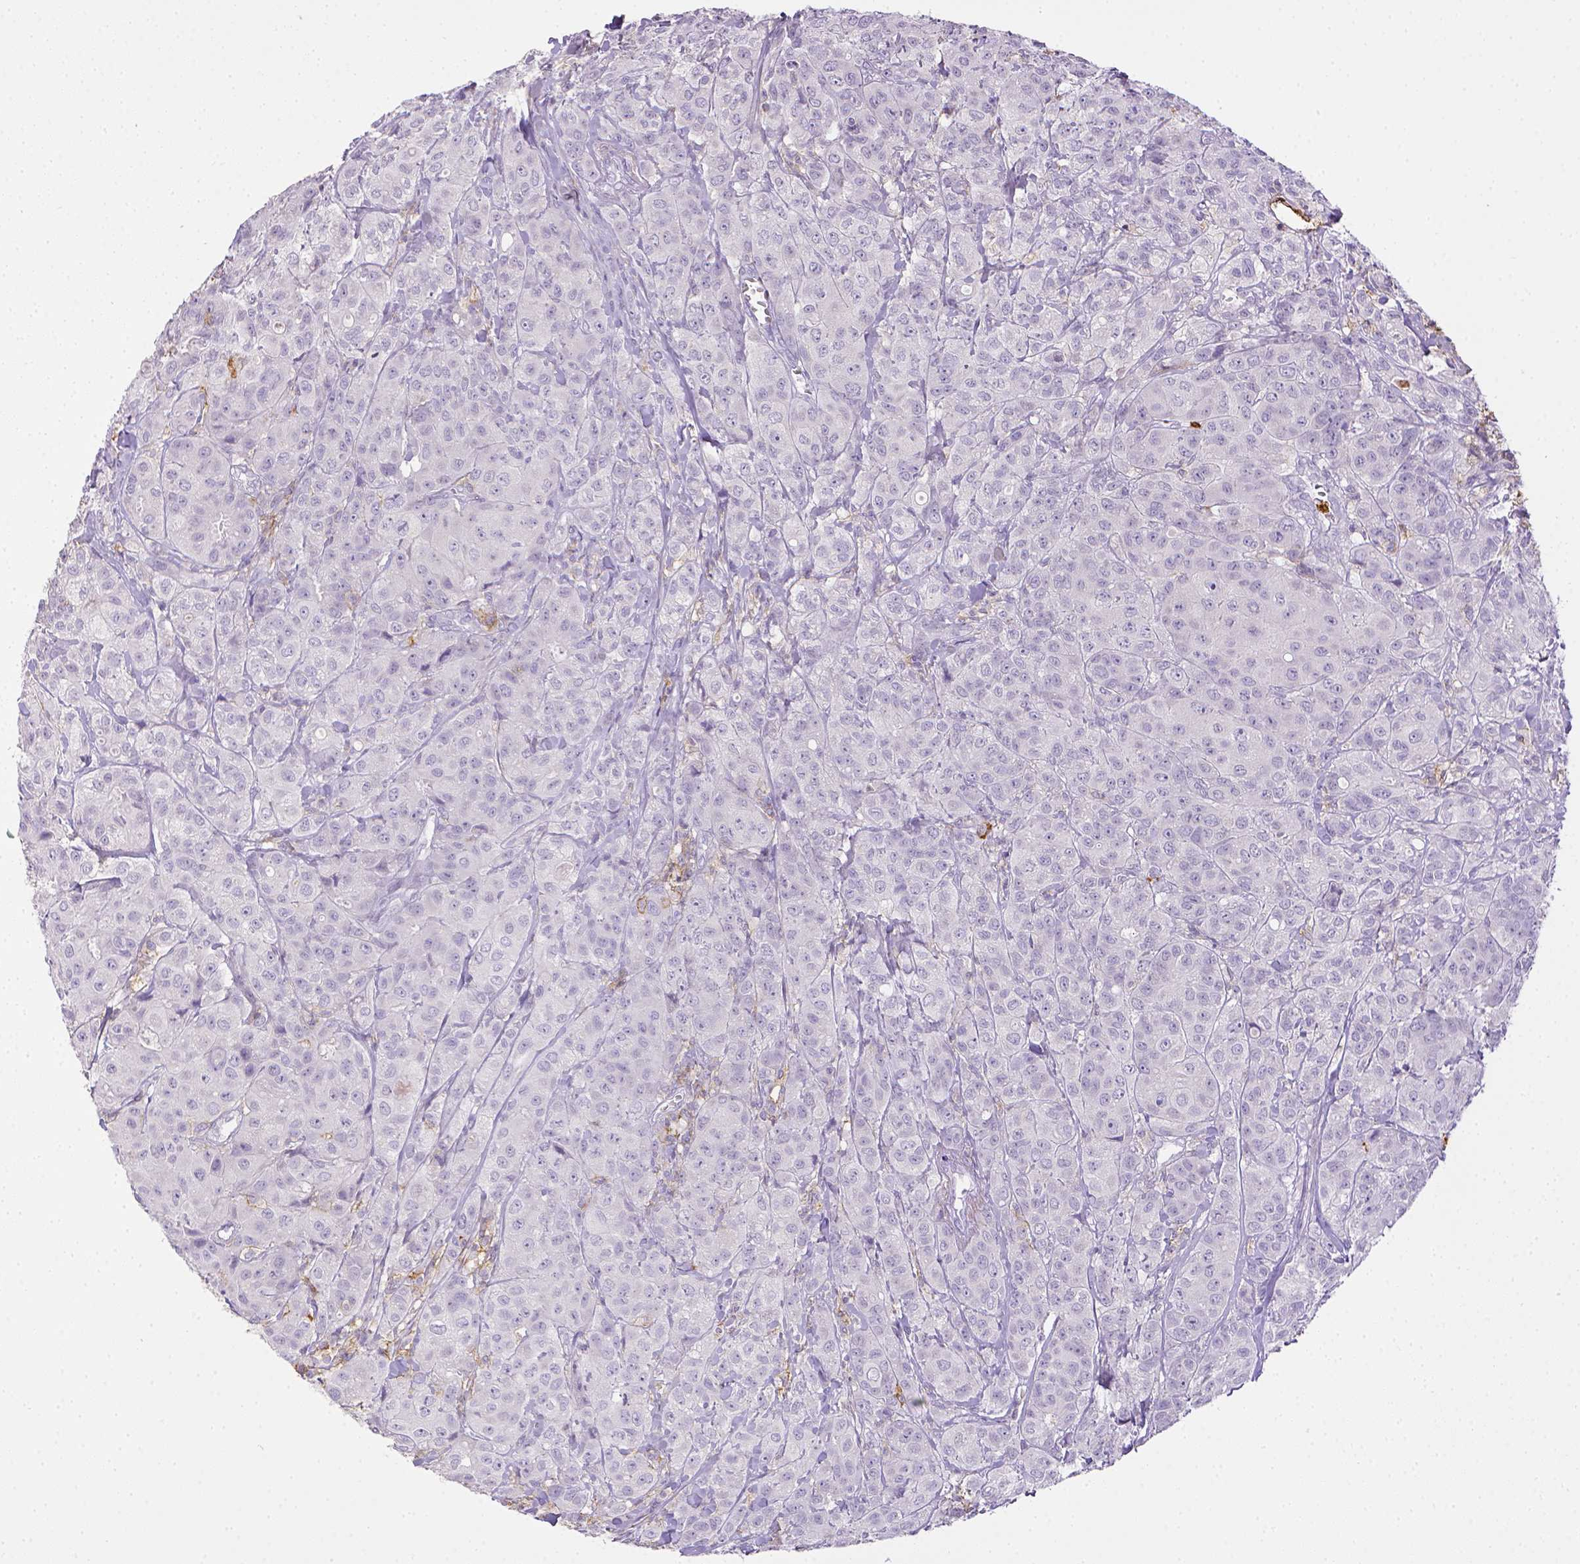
{"staining": {"intensity": "negative", "quantity": "none", "location": "none"}, "tissue": "breast cancer", "cell_type": "Tumor cells", "image_type": "cancer", "snomed": [{"axis": "morphology", "description": "Duct carcinoma"}, {"axis": "topography", "description": "Breast"}], "caption": "Immunohistochemistry (IHC) micrograph of neoplastic tissue: human infiltrating ductal carcinoma (breast) stained with DAB reveals no significant protein staining in tumor cells.", "gene": "ITGAM", "patient": {"sex": "female", "age": 43}}